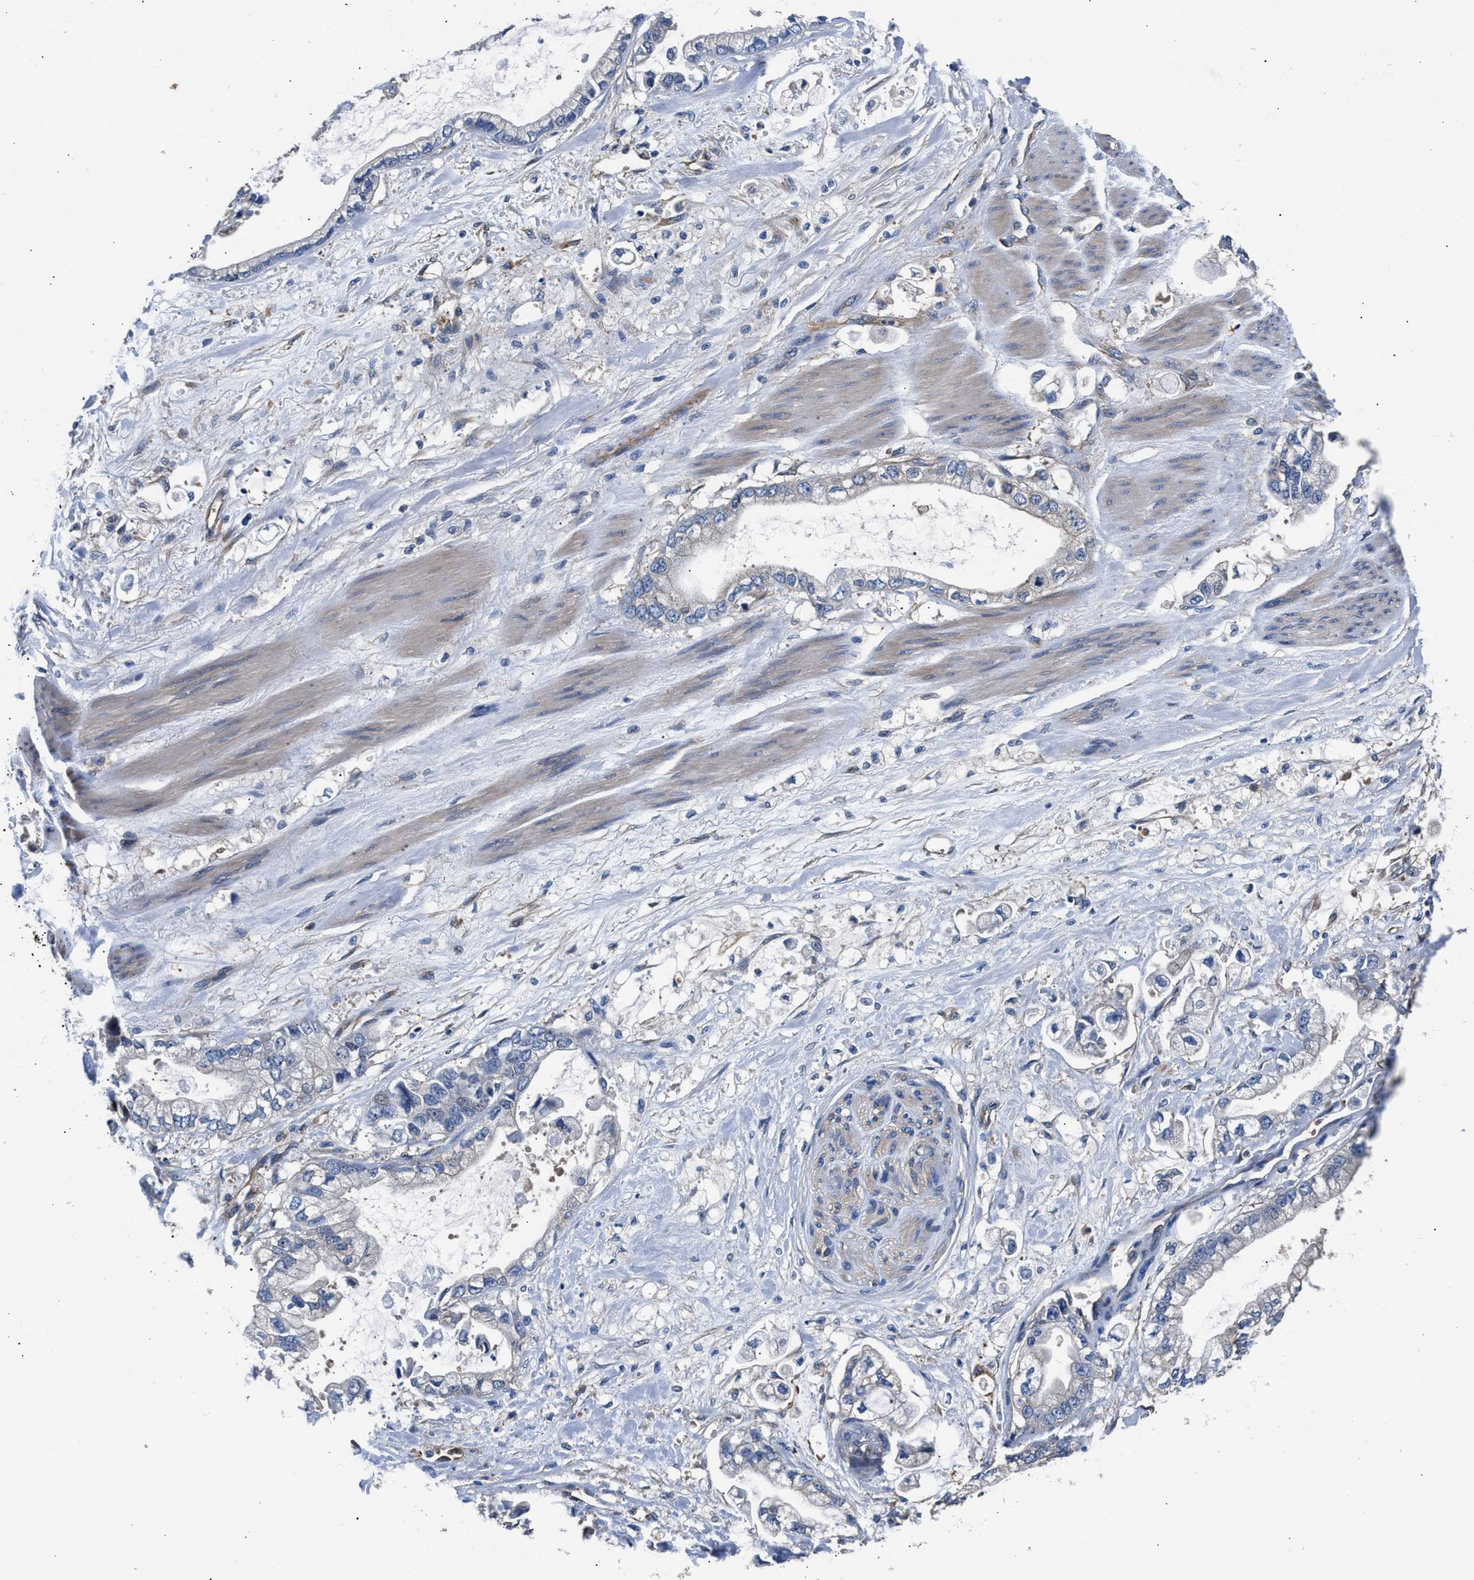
{"staining": {"intensity": "negative", "quantity": "none", "location": "none"}, "tissue": "stomach cancer", "cell_type": "Tumor cells", "image_type": "cancer", "snomed": [{"axis": "morphology", "description": "Normal tissue, NOS"}, {"axis": "morphology", "description": "Adenocarcinoma, NOS"}, {"axis": "topography", "description": "Stomach"}], "caption": "An immunohistochemistry (IHC) photomicrograph of stomach adenocarcinoma is shown. There is no staining in tumor cells of stomach adenocarcinoma.", "gene": "SH3GL1", "patient": {"sex": "male", "age": 62}}